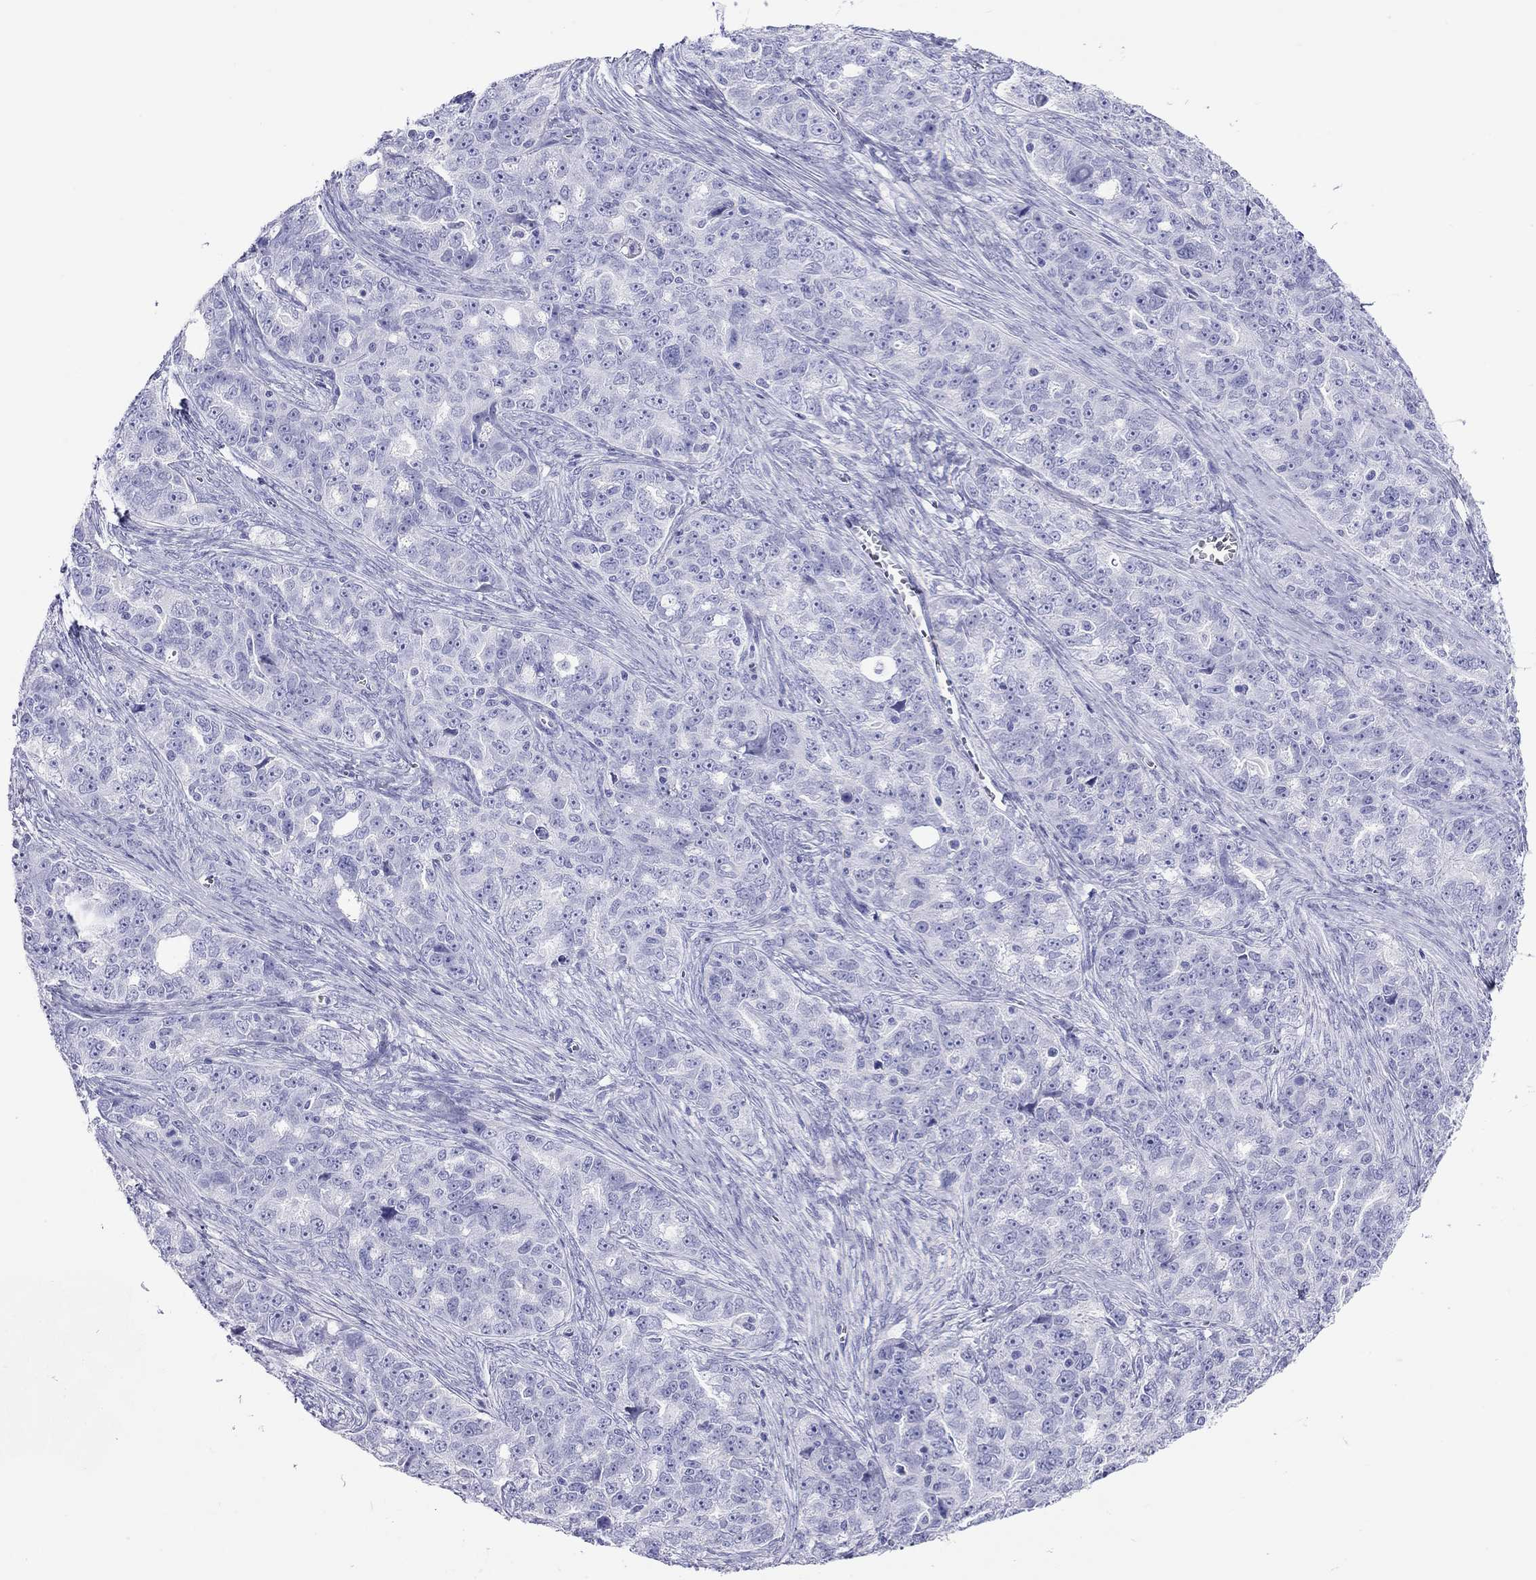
{"staining": {"intensity": "negative", "quantity": "none", "location": "none"}, "tissue": "ovarian cancer", "cell_type": "Tumor cells", "image_type": "cancer", "snomed": [{"axis": "morphology", "description": "Cystadenocarcinoma, serous, NOS"}, {"axis": "topography", "description": "Ovary"}], "caption": "IHC of serous cystadenocarcinoma (ovarian) exhibits no positivity in tumor cells.", "gene": "PTPRN", "patient": {"sex": "female", "age": 51}}